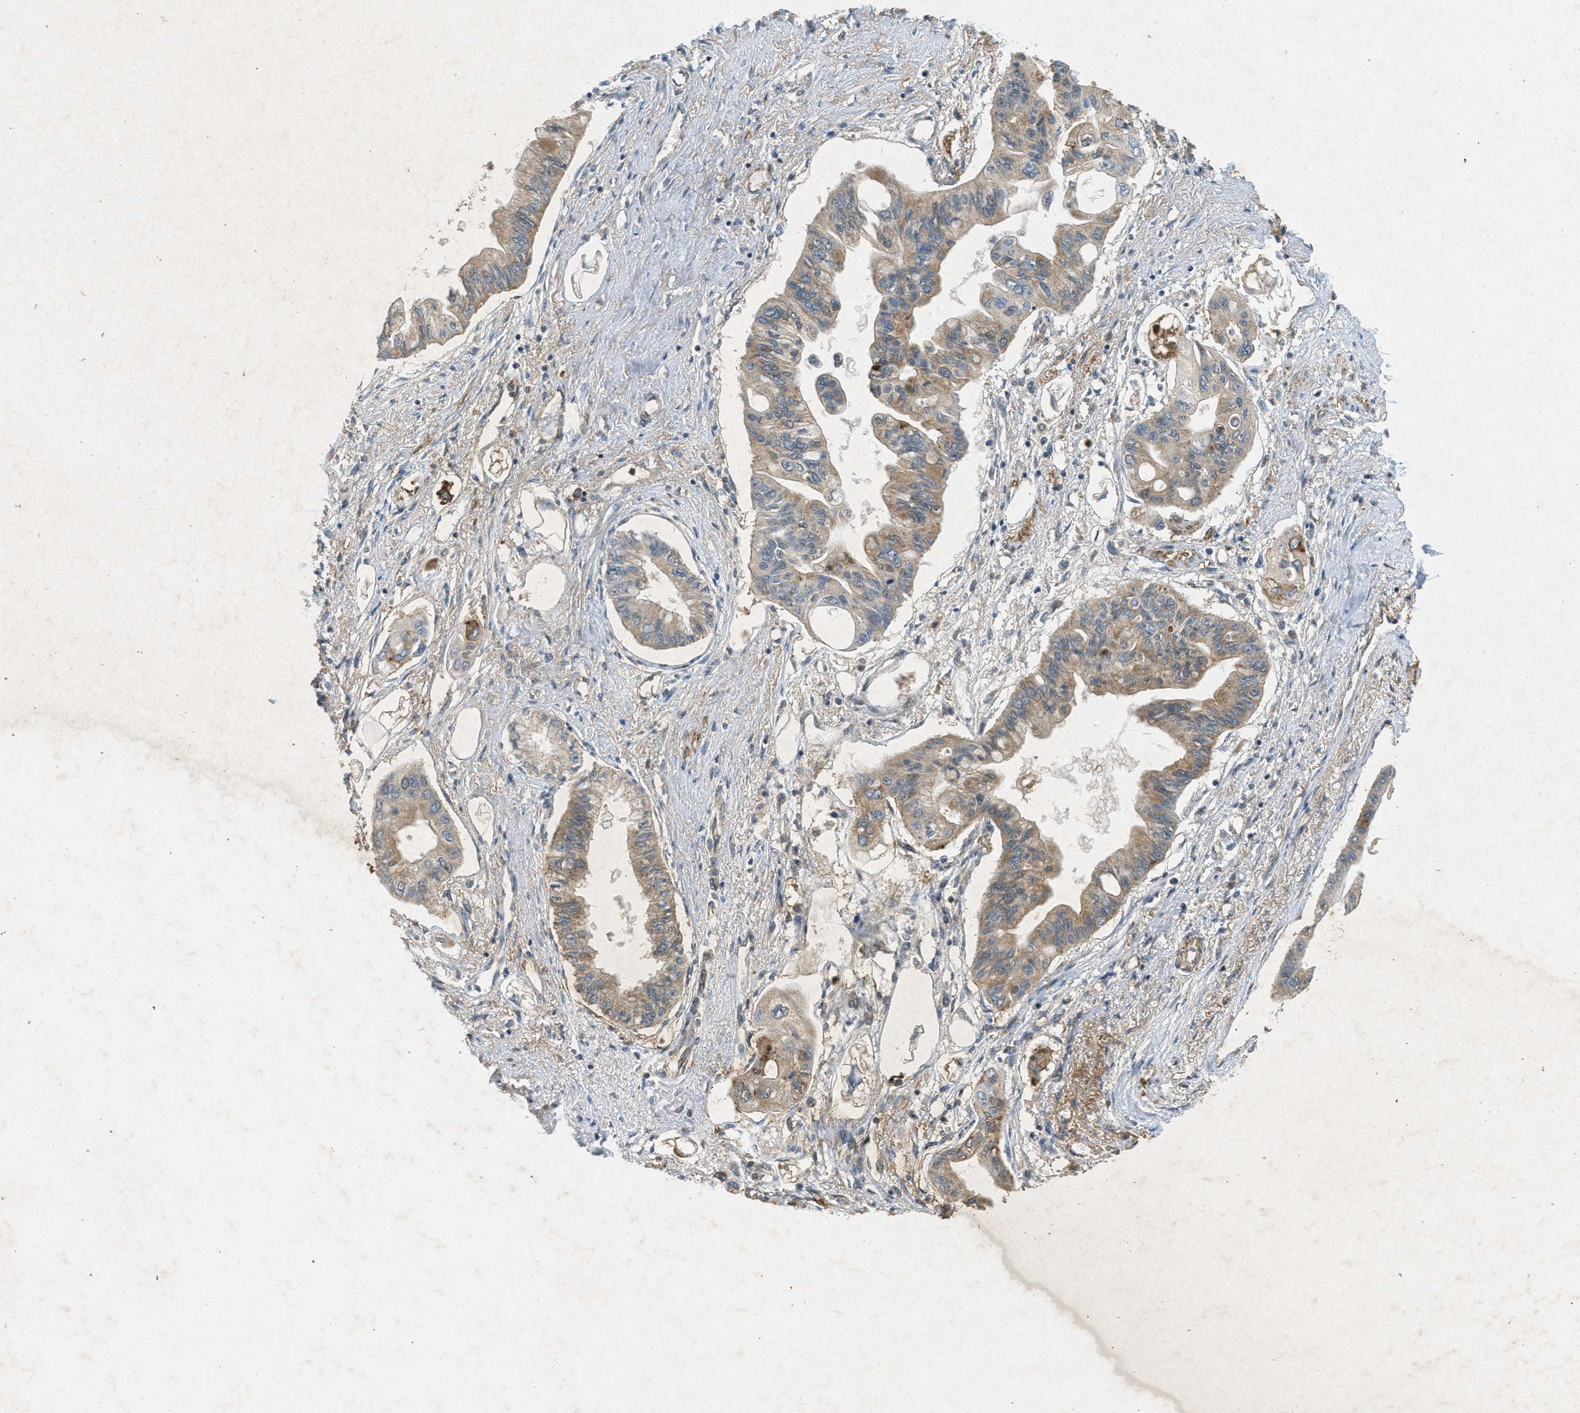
{"staining": {"intensity": "moderate", "quantity": ">75%", "location": "cytoplasmic/membranous"}, "tissue": "pancreatic cancer", "cell_type": "Tumor cells", "image_type": "cancer", "snomed": [{"axis": "morphology", "description": "Adenocarcinoma, NOS"}, {"axis": "topography", "description": "Pancreas"}], "caption": "Immunohistochemical staining of human adenocarcinoma (pancreatic) displays medium levels of moderate cytoplasmic/membranous positivity in approximately >75% of tumor cells.", "gene": "PPP1R15A", "patient": {"sex": "female", "age": 77}}